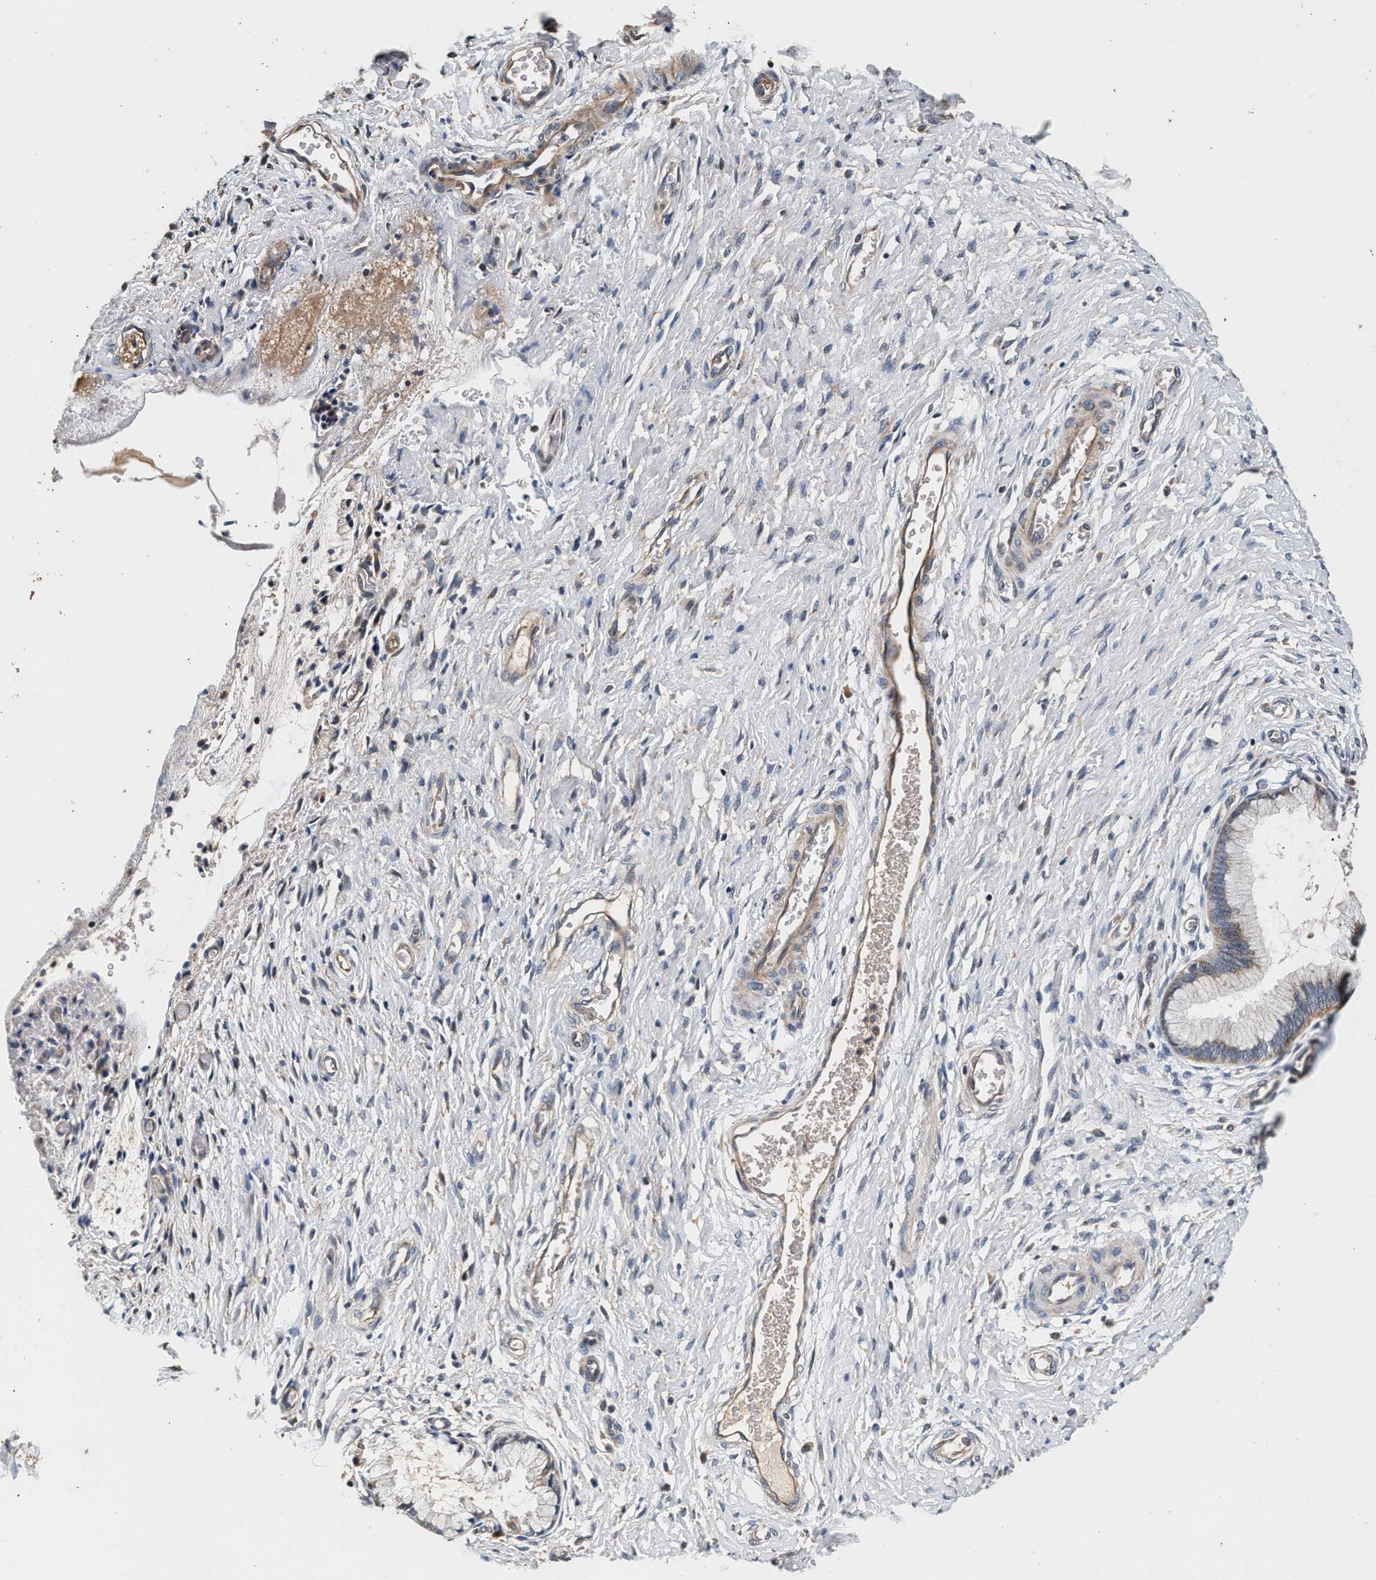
{"staining": {"intensity": "weak", "quantity": ">75%", "location": "cytoplasmic/membranous"}, "tissue": "cervix", "cell_type": "Glandular cells", "image_type": "normal", "snomed": [{"axis": "morphology", "description": "Normal tissue, NOS"}, {"axis": "topography", "description": "Cervix"}], "caption": "Protein staining of normal cervix demonstrates weak cytoplasmic/membranous staining in about >75% of glandular cells.", "gene": "PTGR3", "patient": {"sex": "female", "age": 55}}